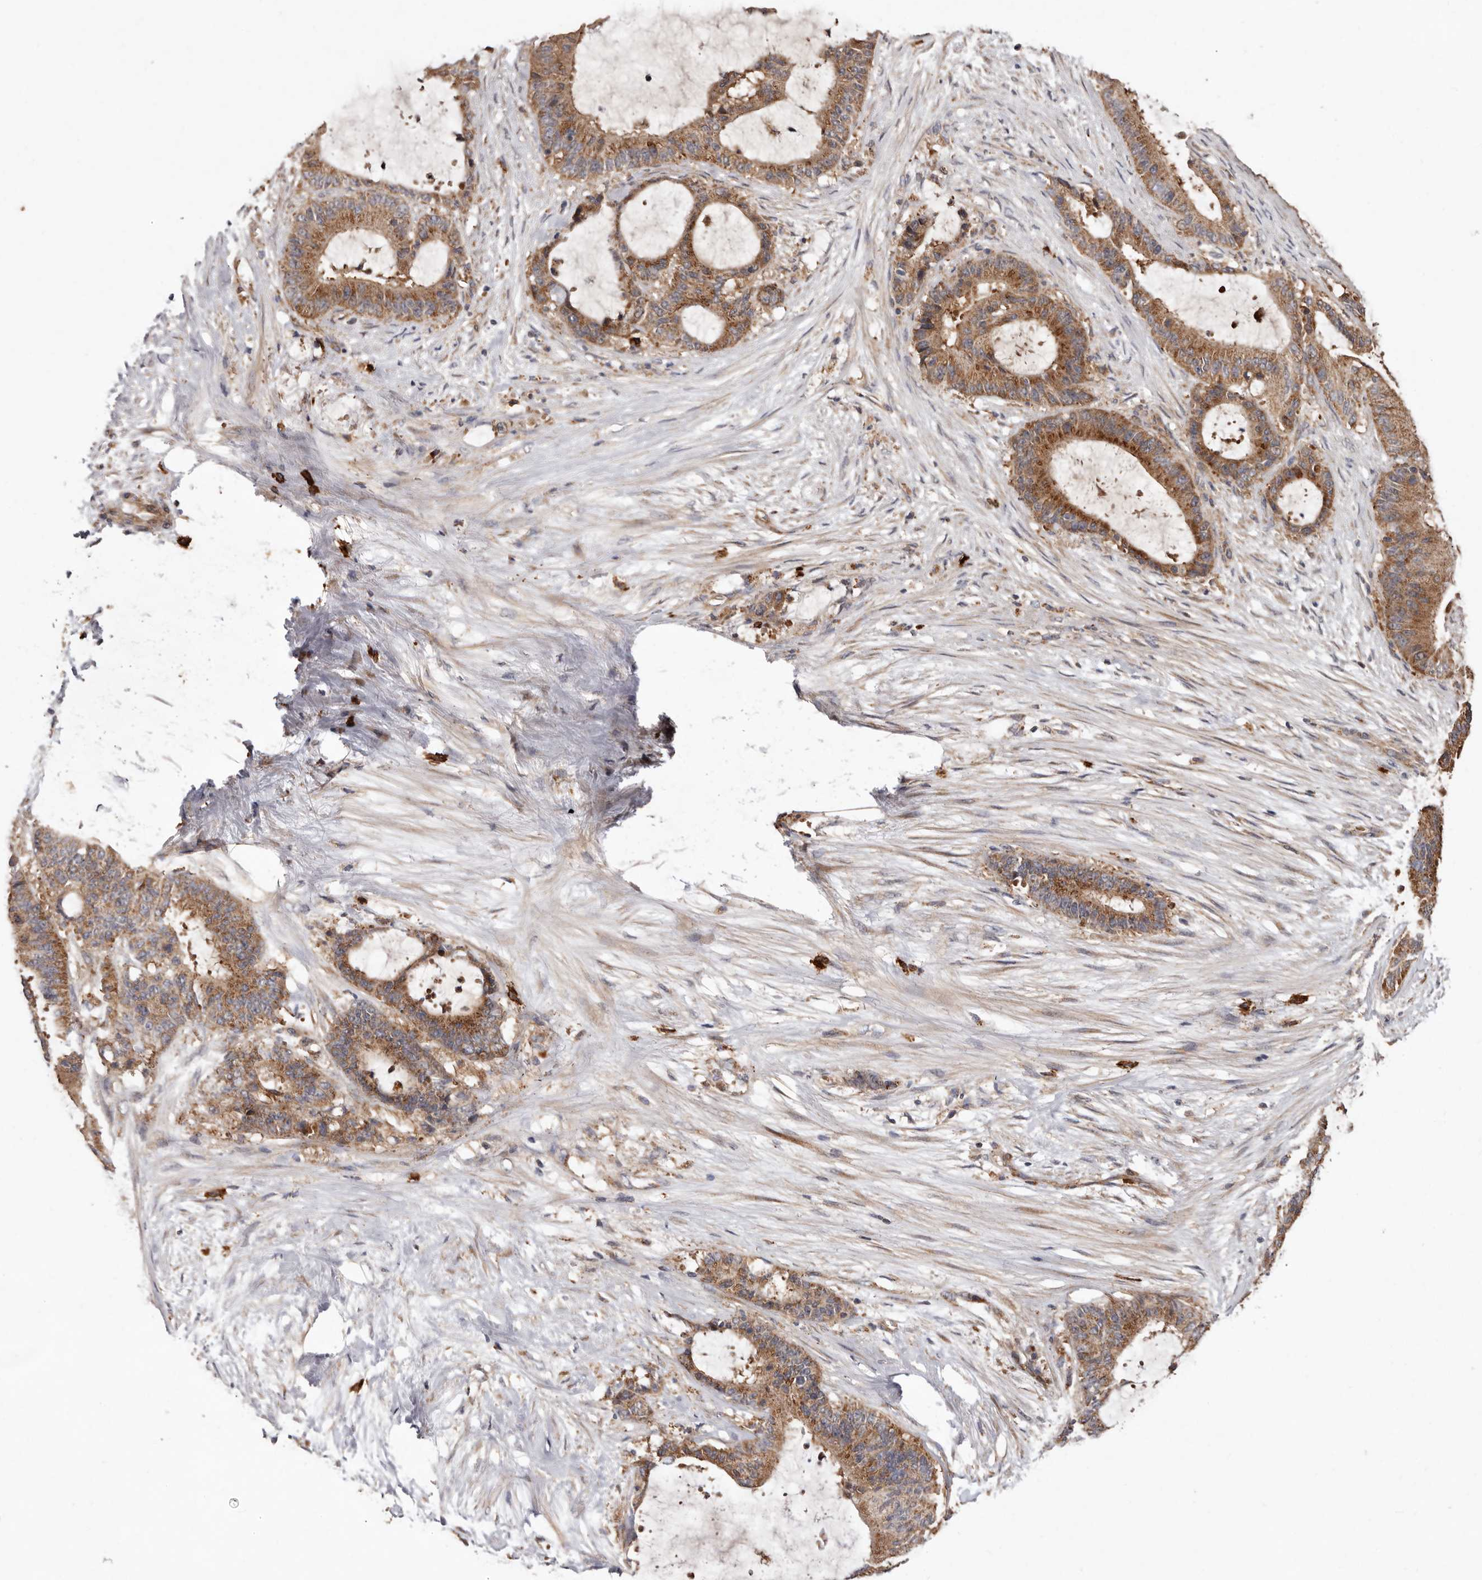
{"staining": {"intensity": "moderate", "quantity": ">75%", "location": "cytoplasmic/membranous"}, "tissue": "liver cancer", "cell_type": "Tumor cells", "image_type": "cancer", "snomed": [{"axis": "morphology", "description": "Normal tissue, NOS"}, {"axis": "morphology", "description": "Cholangiocarcinoma"}, {"axis": "topography", "description": "Liver"}, {"axis": "topography", "description": "Peripheral nerve tissue"}], "caption": "Cholangiocarcinoma (liver) stained for a protein (brown) reveals moderate cytoplasmic/membranous positive positivity in approximately >75% of tumor cells.", "gene": "GOT1L1", "patient": {"sex": "female", "age": 73}}